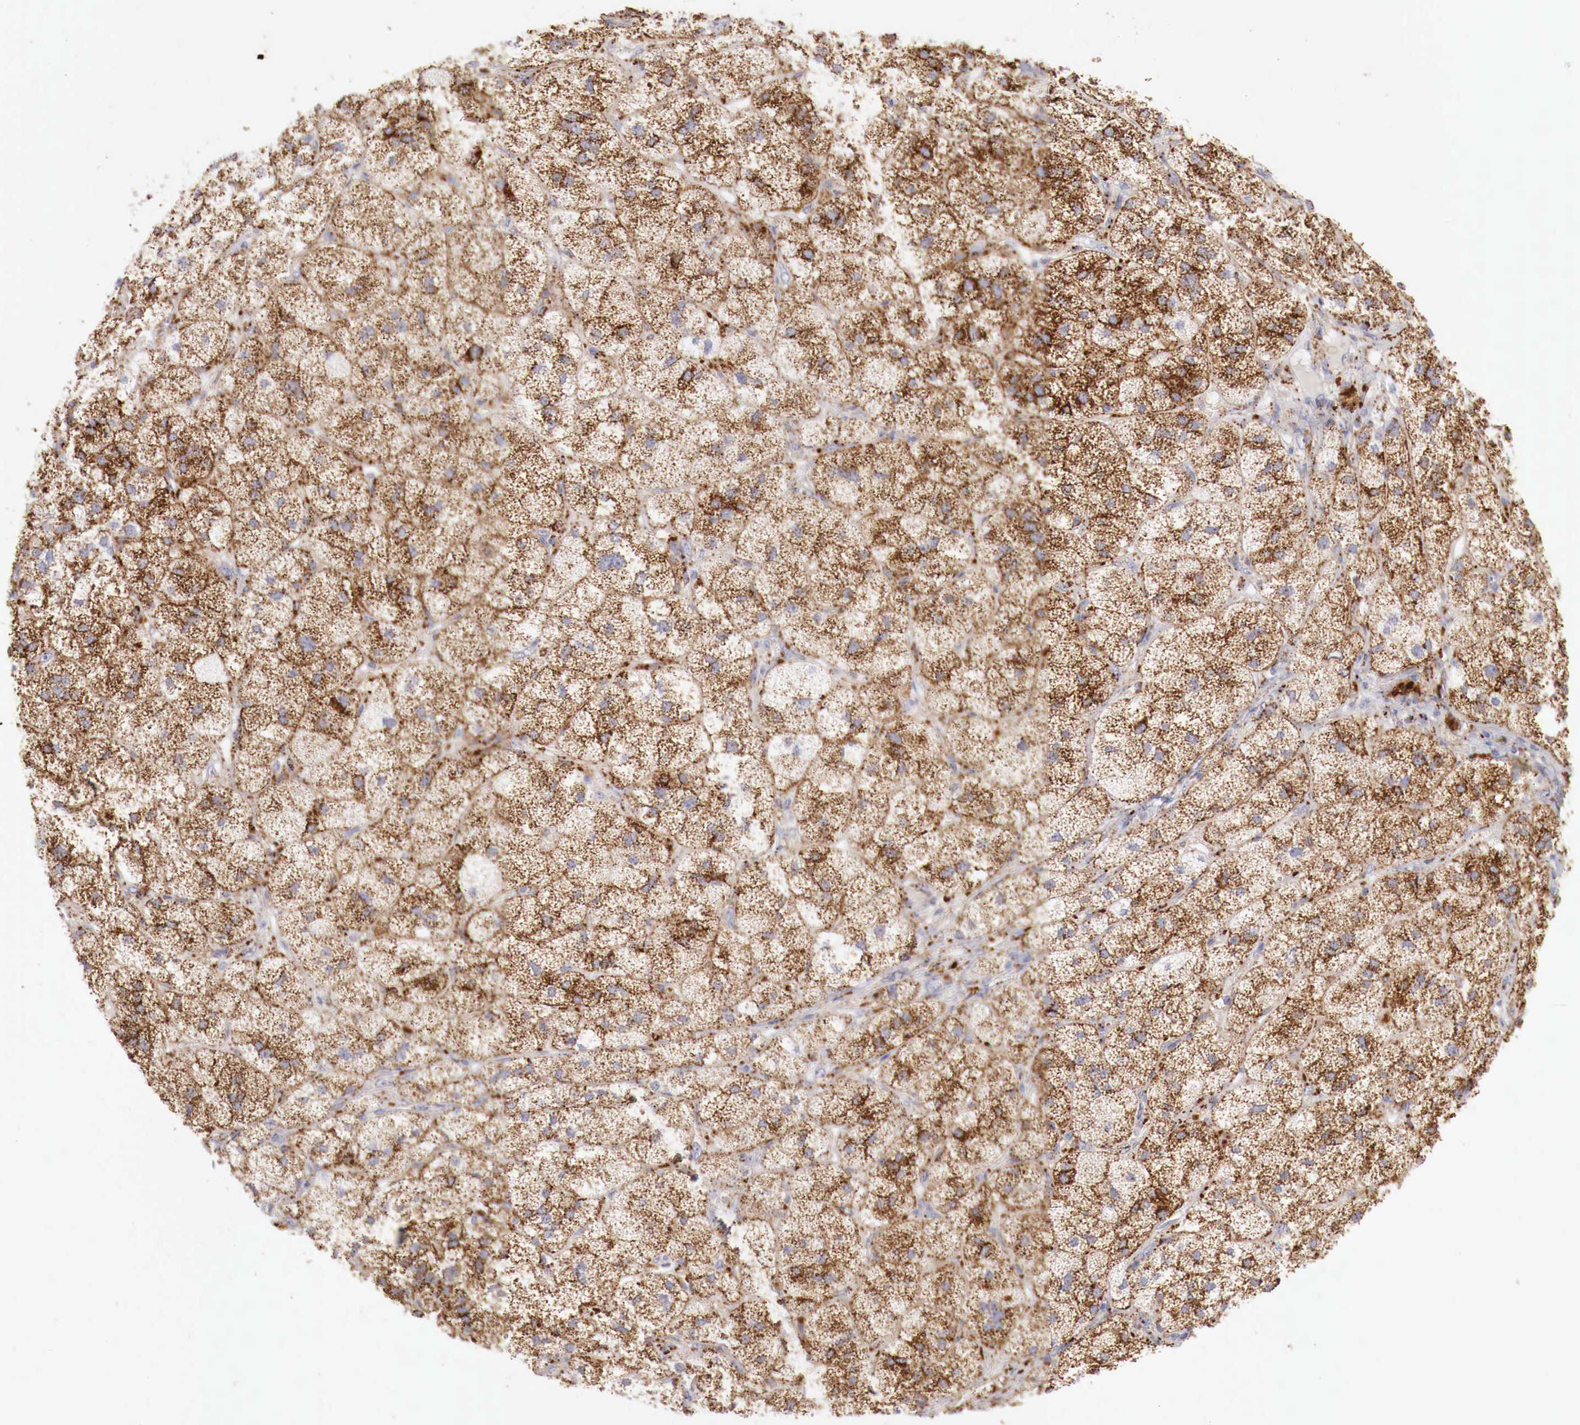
{"staining": {"intensity": "strong", "quantity": ">75%", "location": "cytoplasmic/membranous"}, "tissue": "adrenal gland", "cell_type": "Glandular cells", "image_type": "normal", "snomed": [{"axis": "morphology", "description": "Normal tissue, NOS"}, {"axis": "topography", "description": "Adrenal gland"}], "caption": "IHC of unremarkable human adrenal gland reveals high levels of strong cytoplasmic/membranous positivity in about >75% of glandular cells. The protein is stained brown, and the nuclei are stained in blue (DAB IHC with brightfield microscopy, high magnification).", "gene": "GLA", "patient": {"sex": "female", "age": 60}}